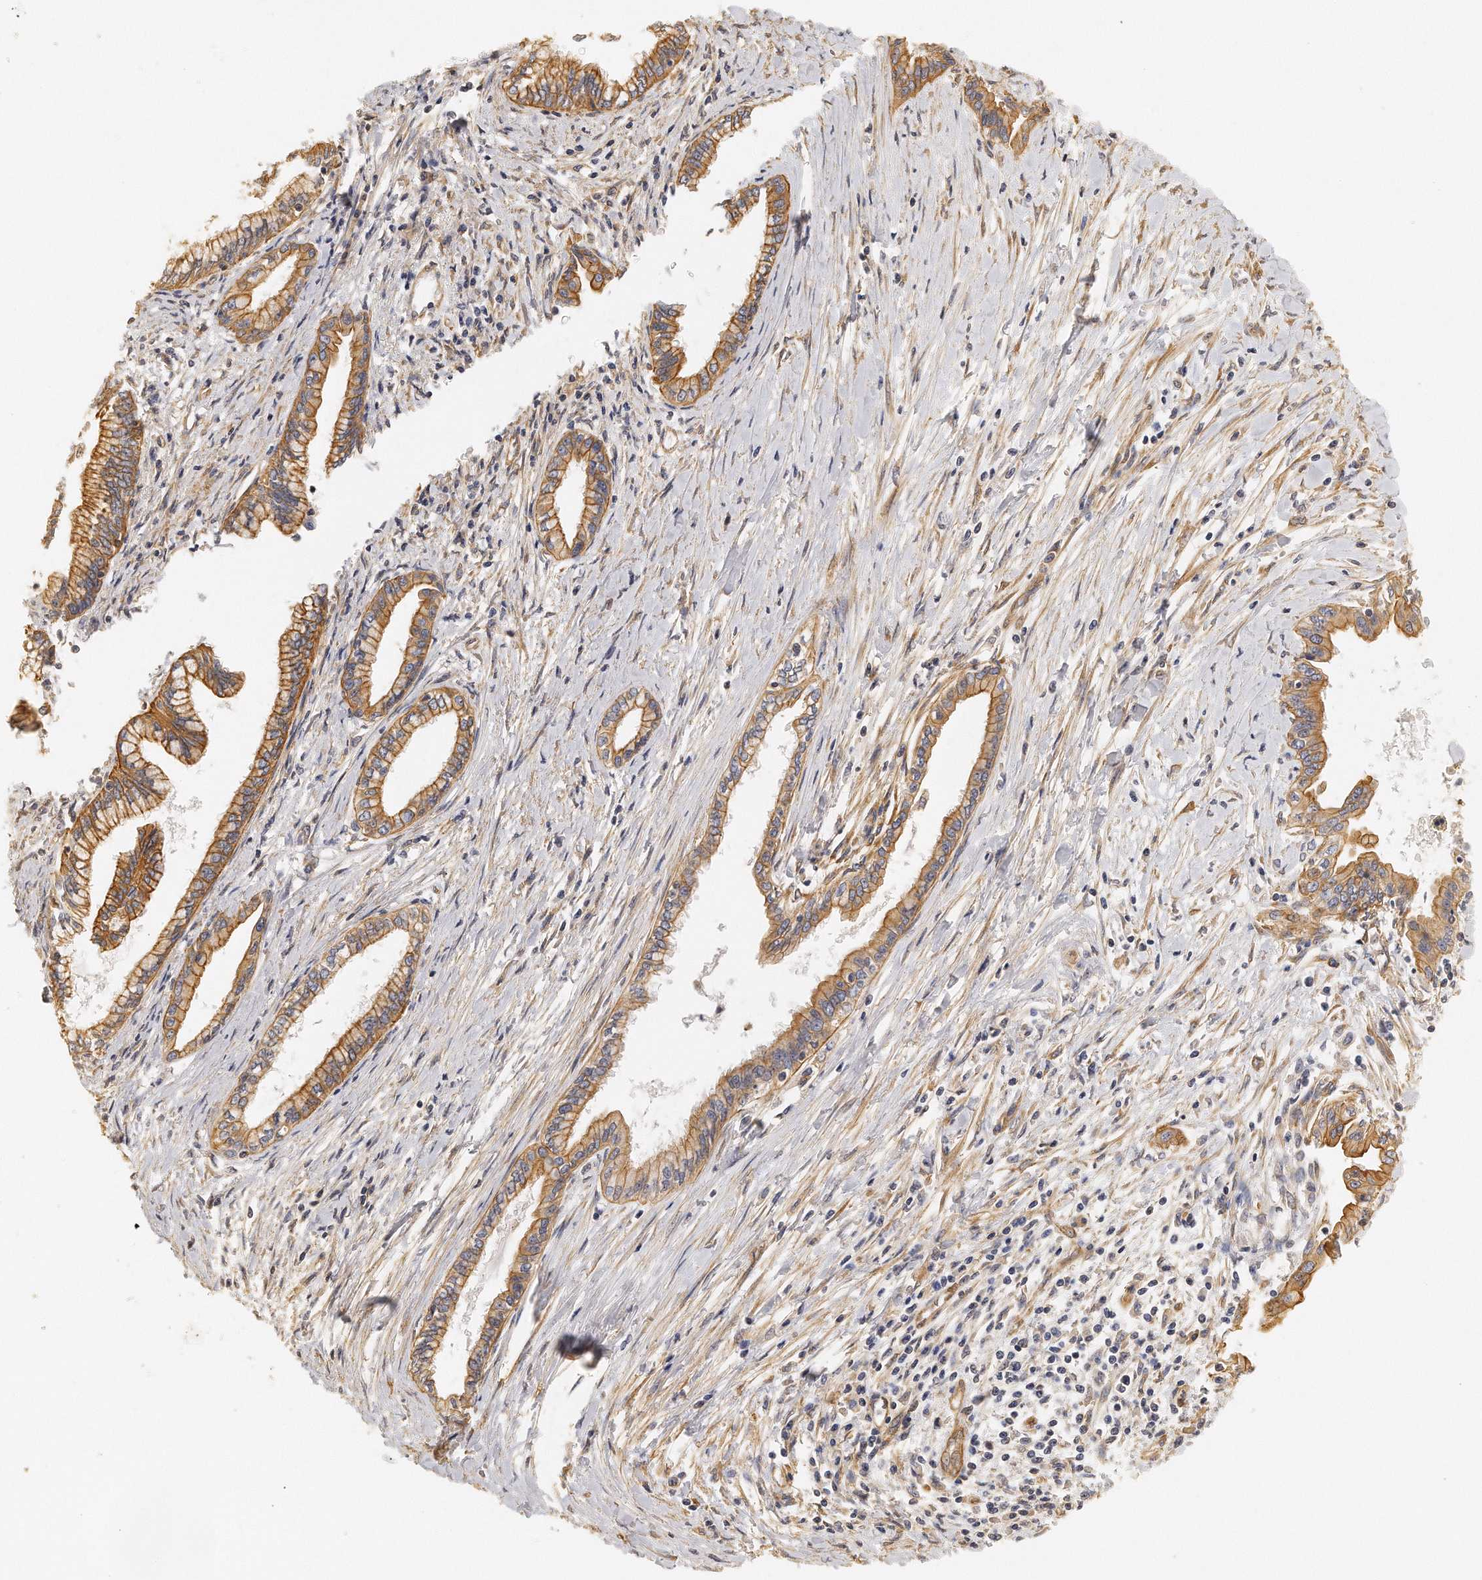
{"staining": {"intensity": "moderate", "quantity": ">75%", "location": "cytoplasmic/membranous"}, "tissue": "pancreatic cancer", "cell_type": "Tumor cells", "image_type": "cancer", "snomed": [{"axis": "morphology", "description": "Adenocarcinoma, NOS"}, {"axis": "topography", "description": "Pancreas"}], "caption": "About >75% of tumor cells in pancreatic adenocarcinoma reveal moderate cytoplasmic/membranous protein expression as visualized by brown immunohistochemical staining.", "gene": "CHST7", "patient": {"sex": "female", "age": 64}}